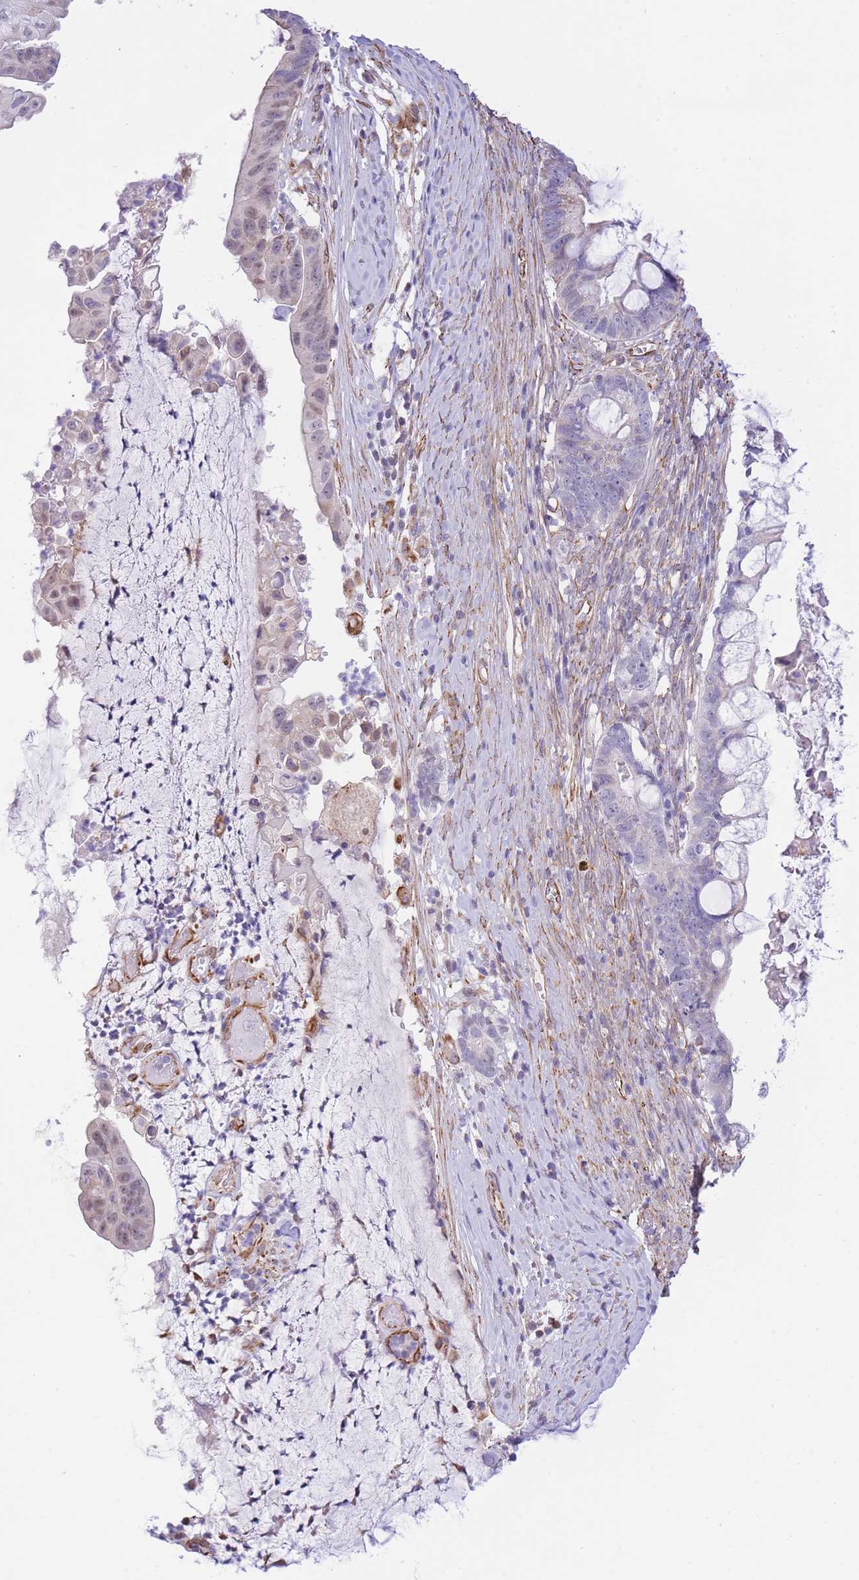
{"staining": {"intensity": "negative", "quantity": "none", "location": "none"}, "tissue": "ovarian cancer", "cell_type": "Tumor cells", "image_type": "cancer", "snomed": [{"axis": "morphology", "description": "Cystadenocarcinoma, mucinous, NOS"}, {"axis": "topography", "description": "Ovary"}], "caption": "An immunohistochemistry image of mucinous cystadenocarcinoma (ovarian) is shown. There is no staining in tumor cells of mucinous cystadenocarcinoma (ovarian).", "gene": "PSG8", "patient": {"sex": "female", "age": 61}}